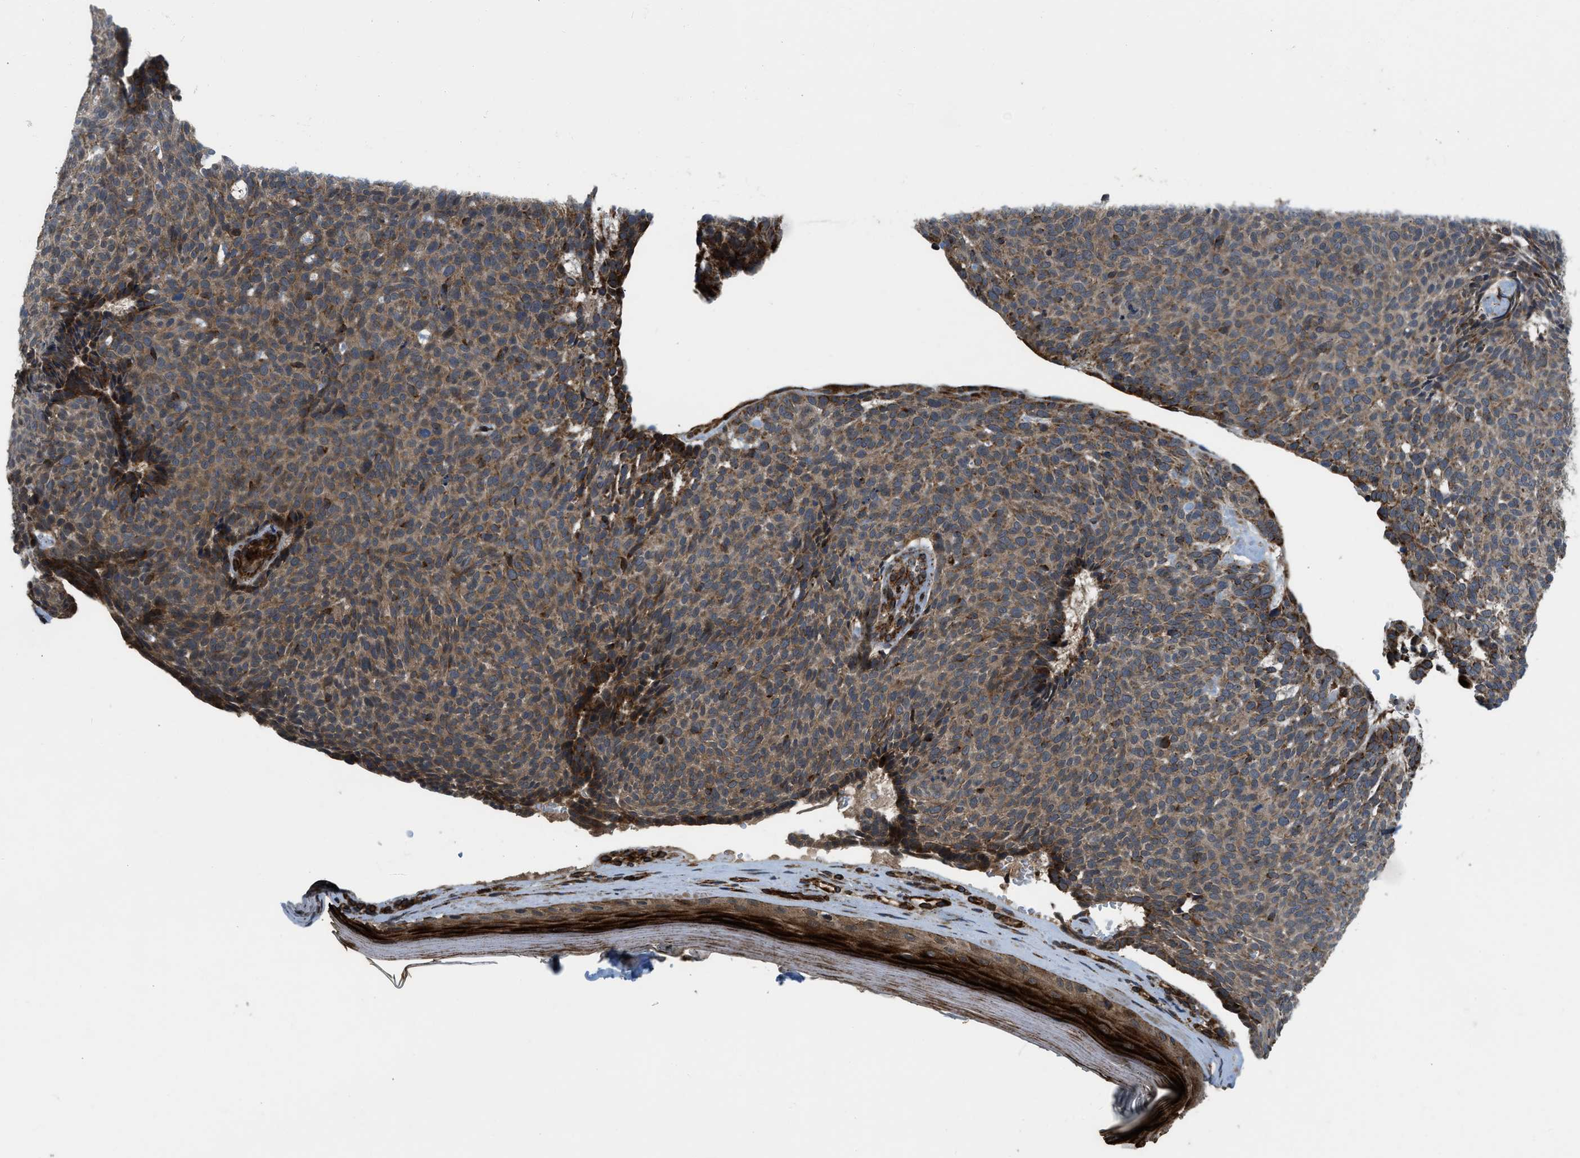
{"staining": {"intensity": "moderate", "quantity": ">75%", "location": "cytoplasmic/membranous"}, "tissue": "skin cancer", "cell_type": "Tumor cells", "image_type": "cancer", "snomed": [{"axis": "morphology", "description": "Basal cell carcinoma"}, {"axis": "topography", "description": "Skin"}], "caption": "Protein expression analysis of basal cell carcinoma (skin) demonstrates moderate cytoplasmic/membranous staining in about >75% of tumor cells.", "gene": "GSDME", "patient": {"sex": "male", "age": 61}}